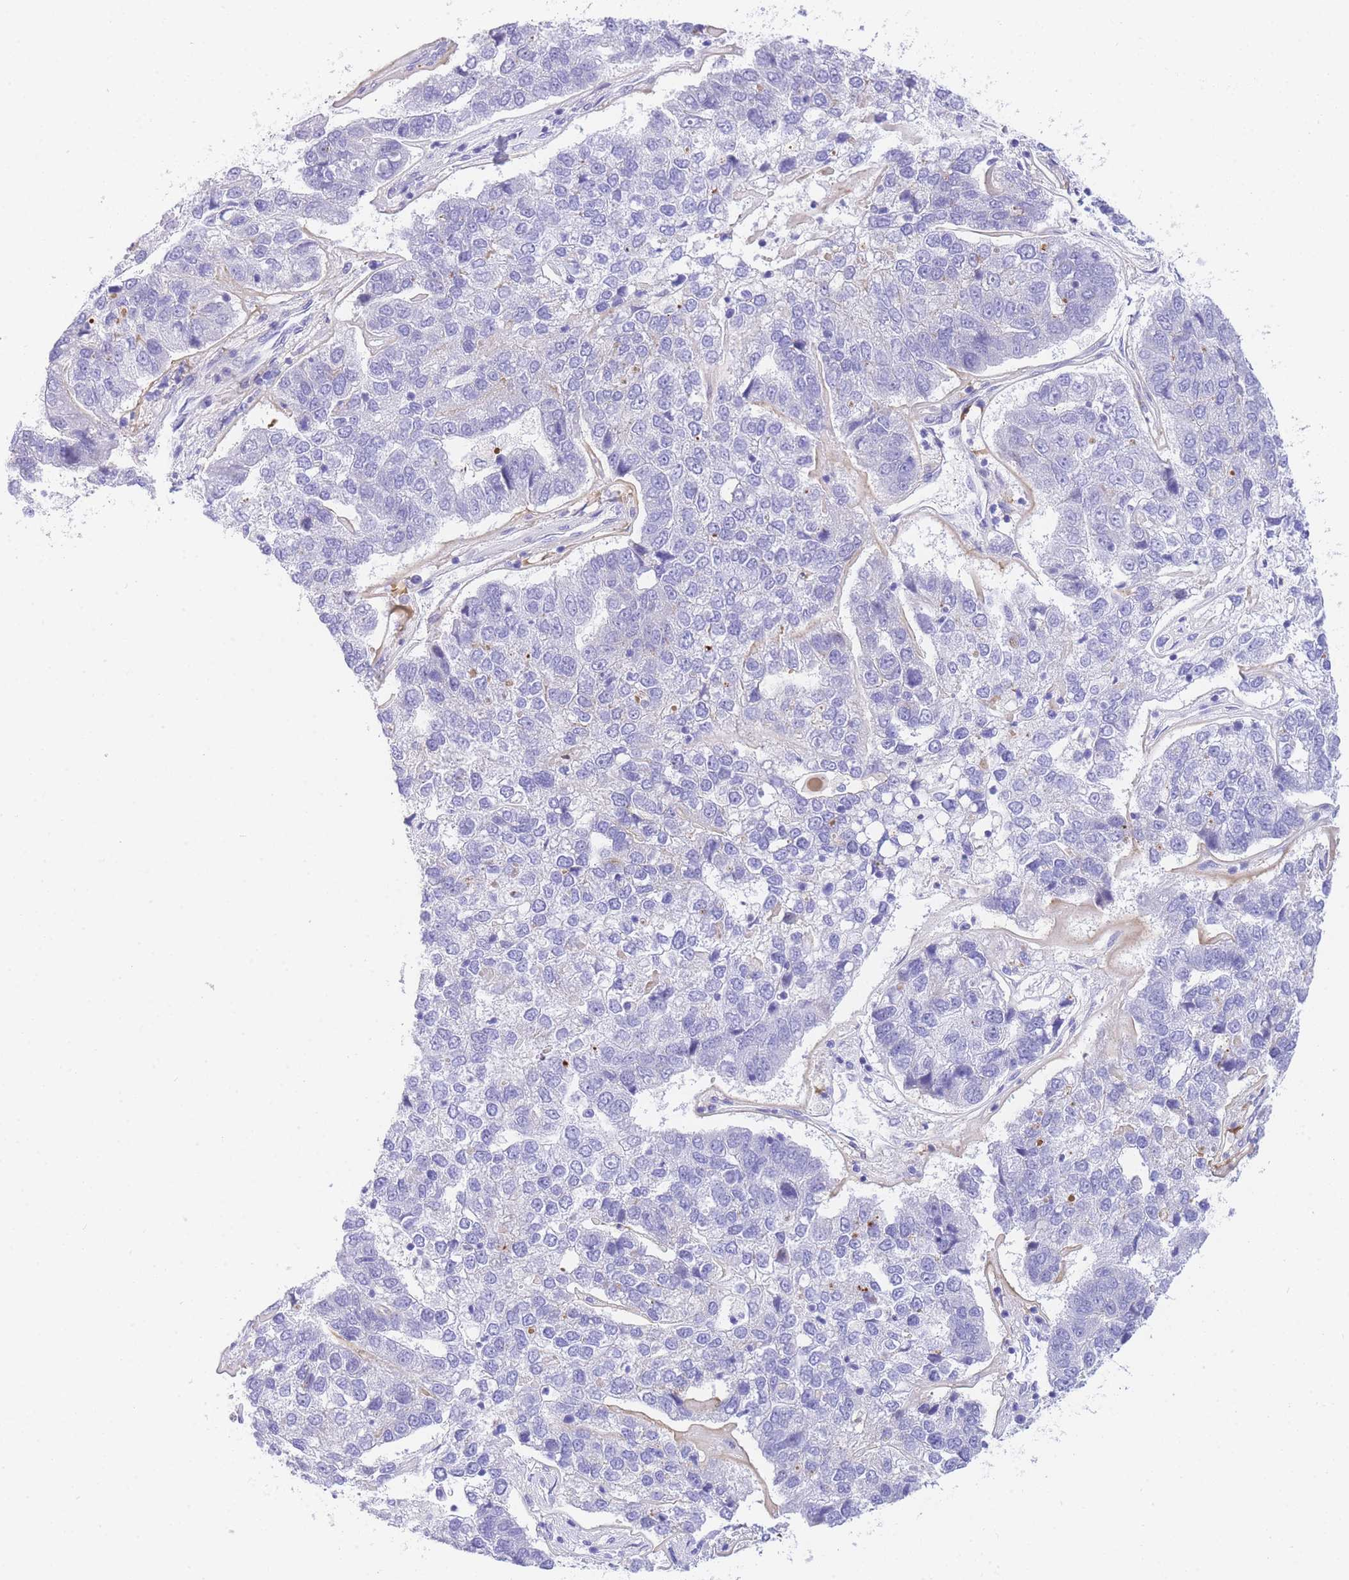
{"staining": {"intensity": "negative", "quantity": "none", "location": "none"}, "tissue": "pancreatic cancer", "cell_type": "Tumor cells", "image_type": "cancer", "snomed": [{"axis": "morphology", "description": "Adenocarcinoma, NOS"}, {"axis": "topography", "description": "Pancreas"}], "caption": "IHC histopathology image of neoplastic tissue: pancreatic cancer (adenocarcinoma) stained with DAB demonstrates no significant protein expression in tumor cells. Nuclei are stained in blue.", "gene": "TIFAB", "patient": {"sex": "female", "age": 61}}